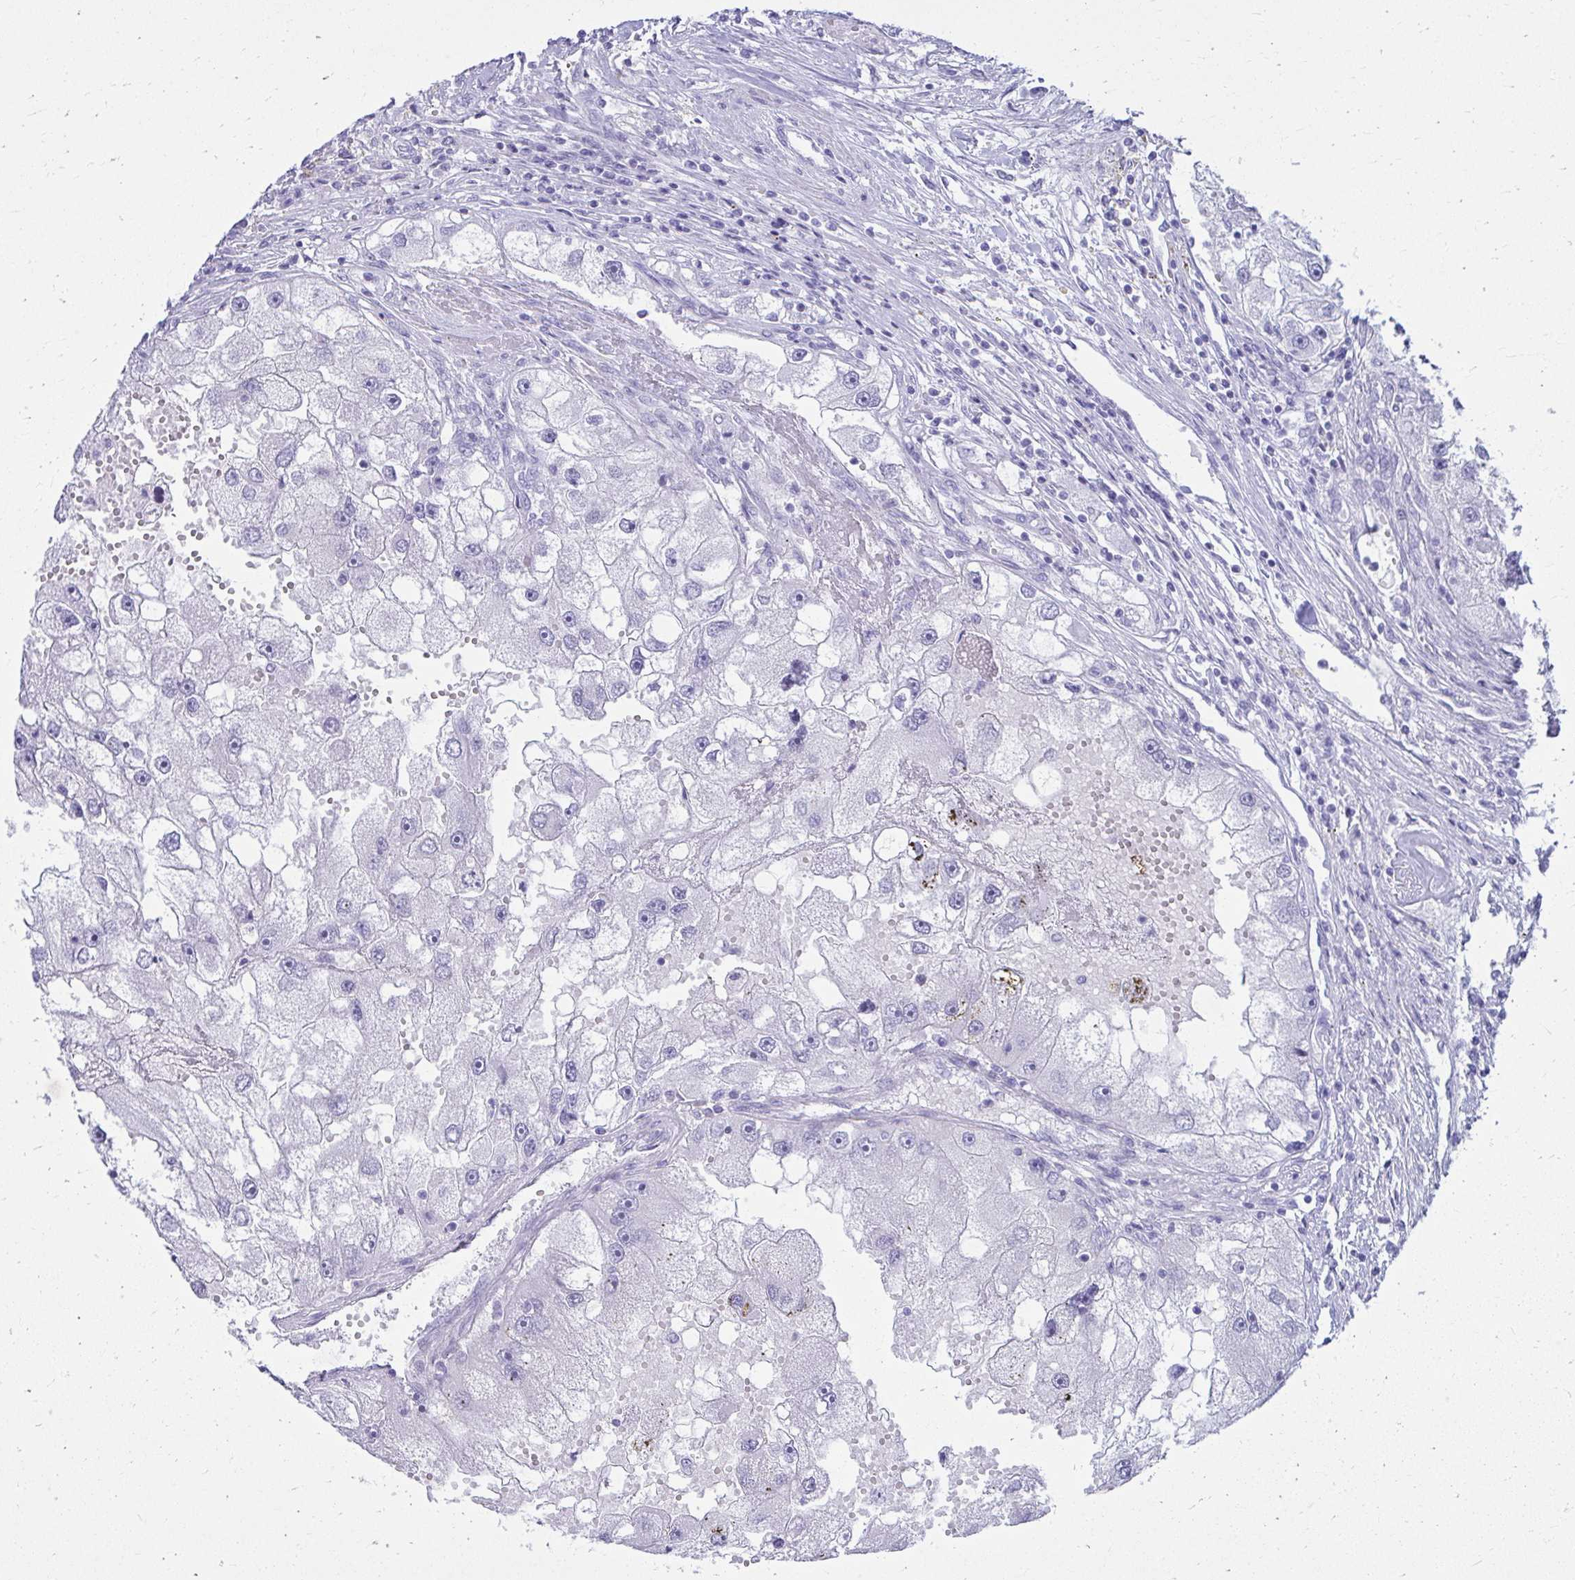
{"staining": {"intensity": "negative", "quantity": "none", "location": "none"}, "tissue": "renal cancer", "cell_type": "Tumor cells", "image_type": "cancer", "snomed": [{"axis": "morphology", "description": "Adenocarcinoma, NOS"}, {"axis": "topography", "description": "Kidney"}], "caption": "High magnification brightfield microscopy of renal cancer stained with DAB (brown) and counterstained with hematoxylin (blue): tumor cells show no significant expression.", "gene": "ATP4B", "patient": {"sex": "male", "age": 63}}